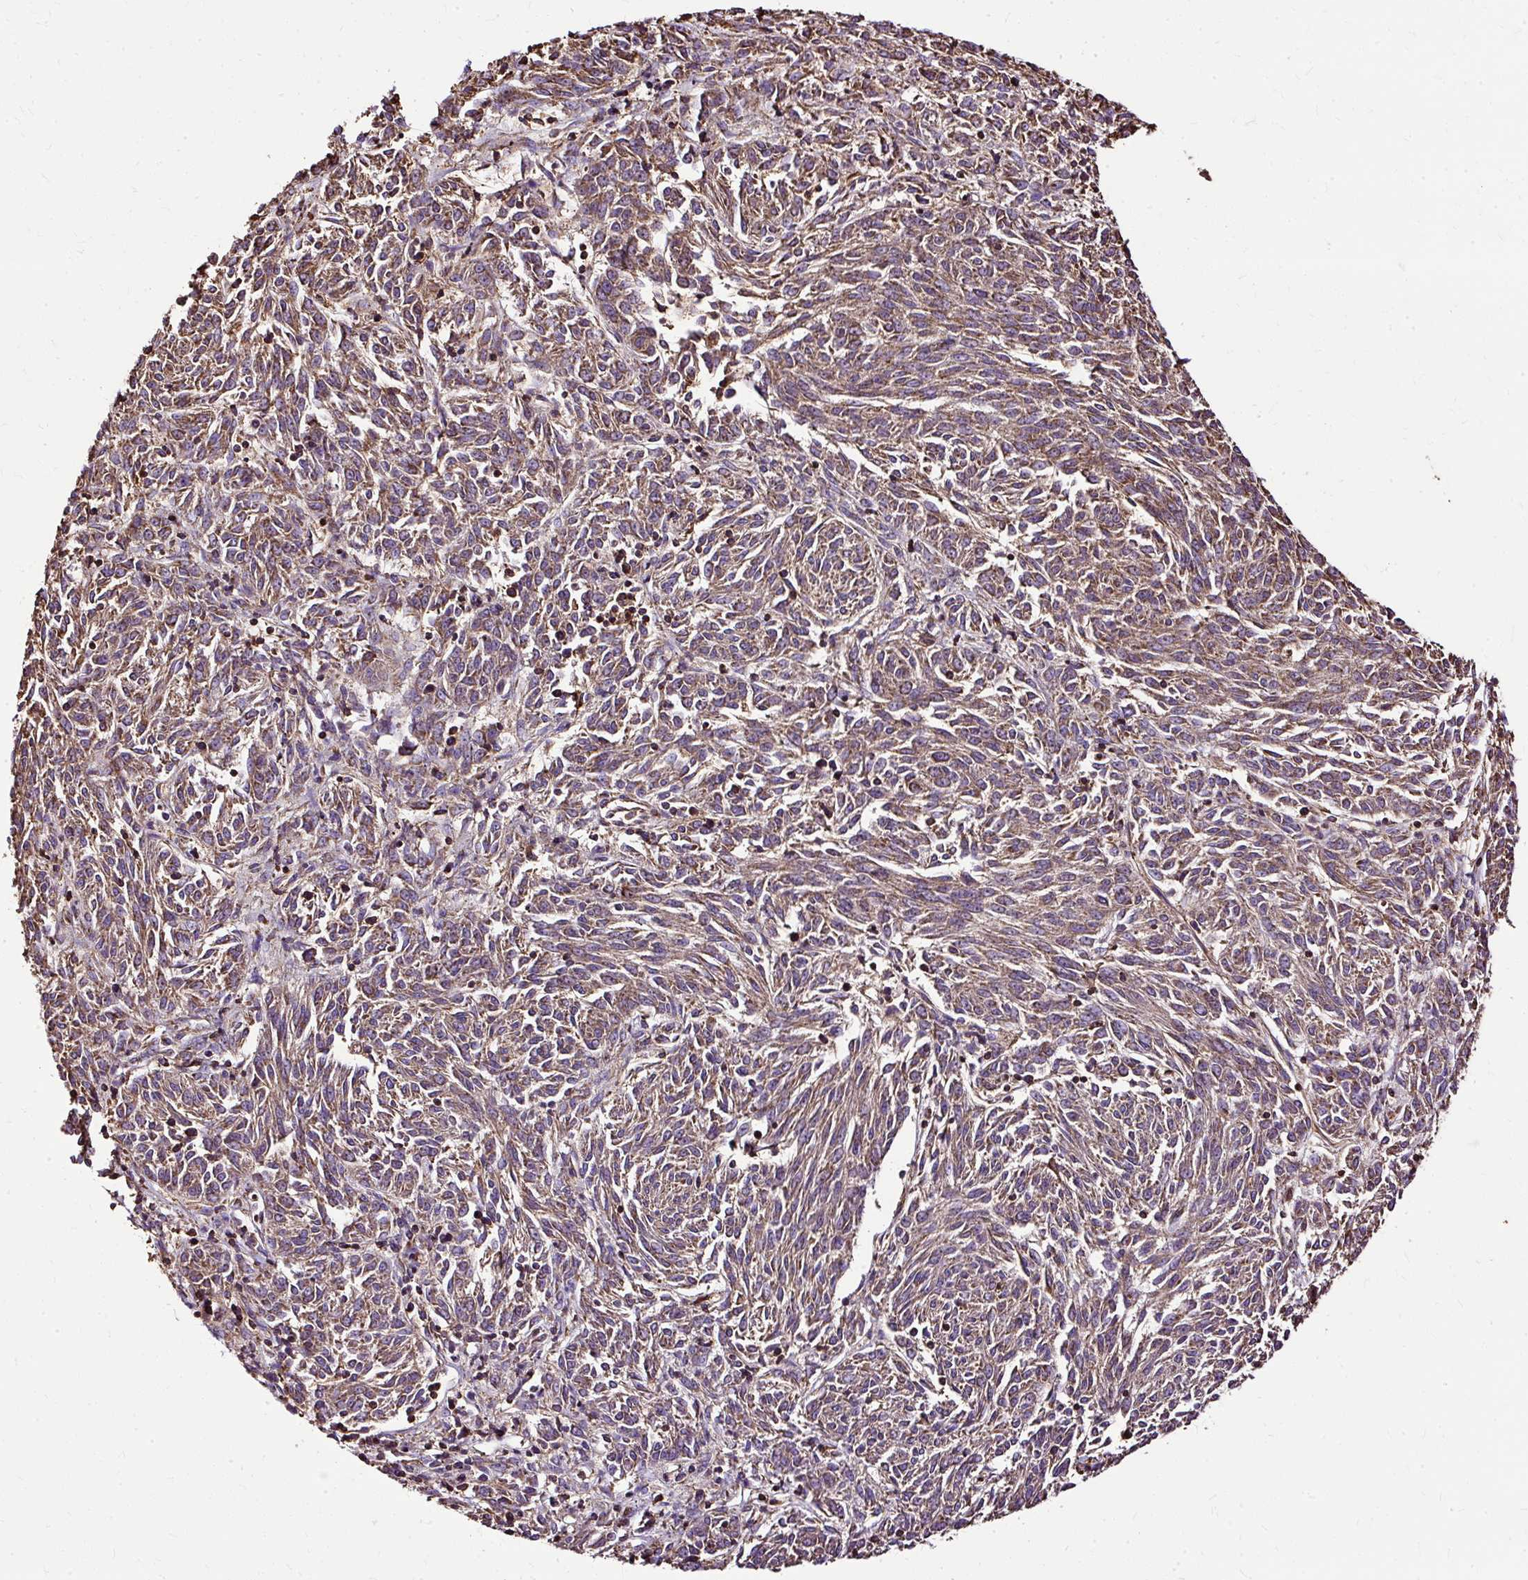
{"staining": {"intensity": "moderate", "quantity": ">75%", "location": "cytoplasmic/membranous"}, "tissue": "melanoma", "cell_type": "Tumor cells", "image_type": "cancer", "snomed": [{"axis": "morphology", "description": "Malignant melanoma, NOS"}, {"axis": "topography", "description": "Skin"}], "caption": "Immunohistochemistry (IHC) staining of melanoma, which exhibits medium levels of moderate cytoplasmic/membranous expression in approximately >75% of tumor cells indicating moderate cytoplasmic/membranous protein positivity. The staining was performed using DAB (3,3'-diaminobenzidine) (brown) for protein detection and nuclei were counterstained in hematoxylin (blue).", "gene": "KLHL11", "patient": {"sex": "female", "age": 72}}